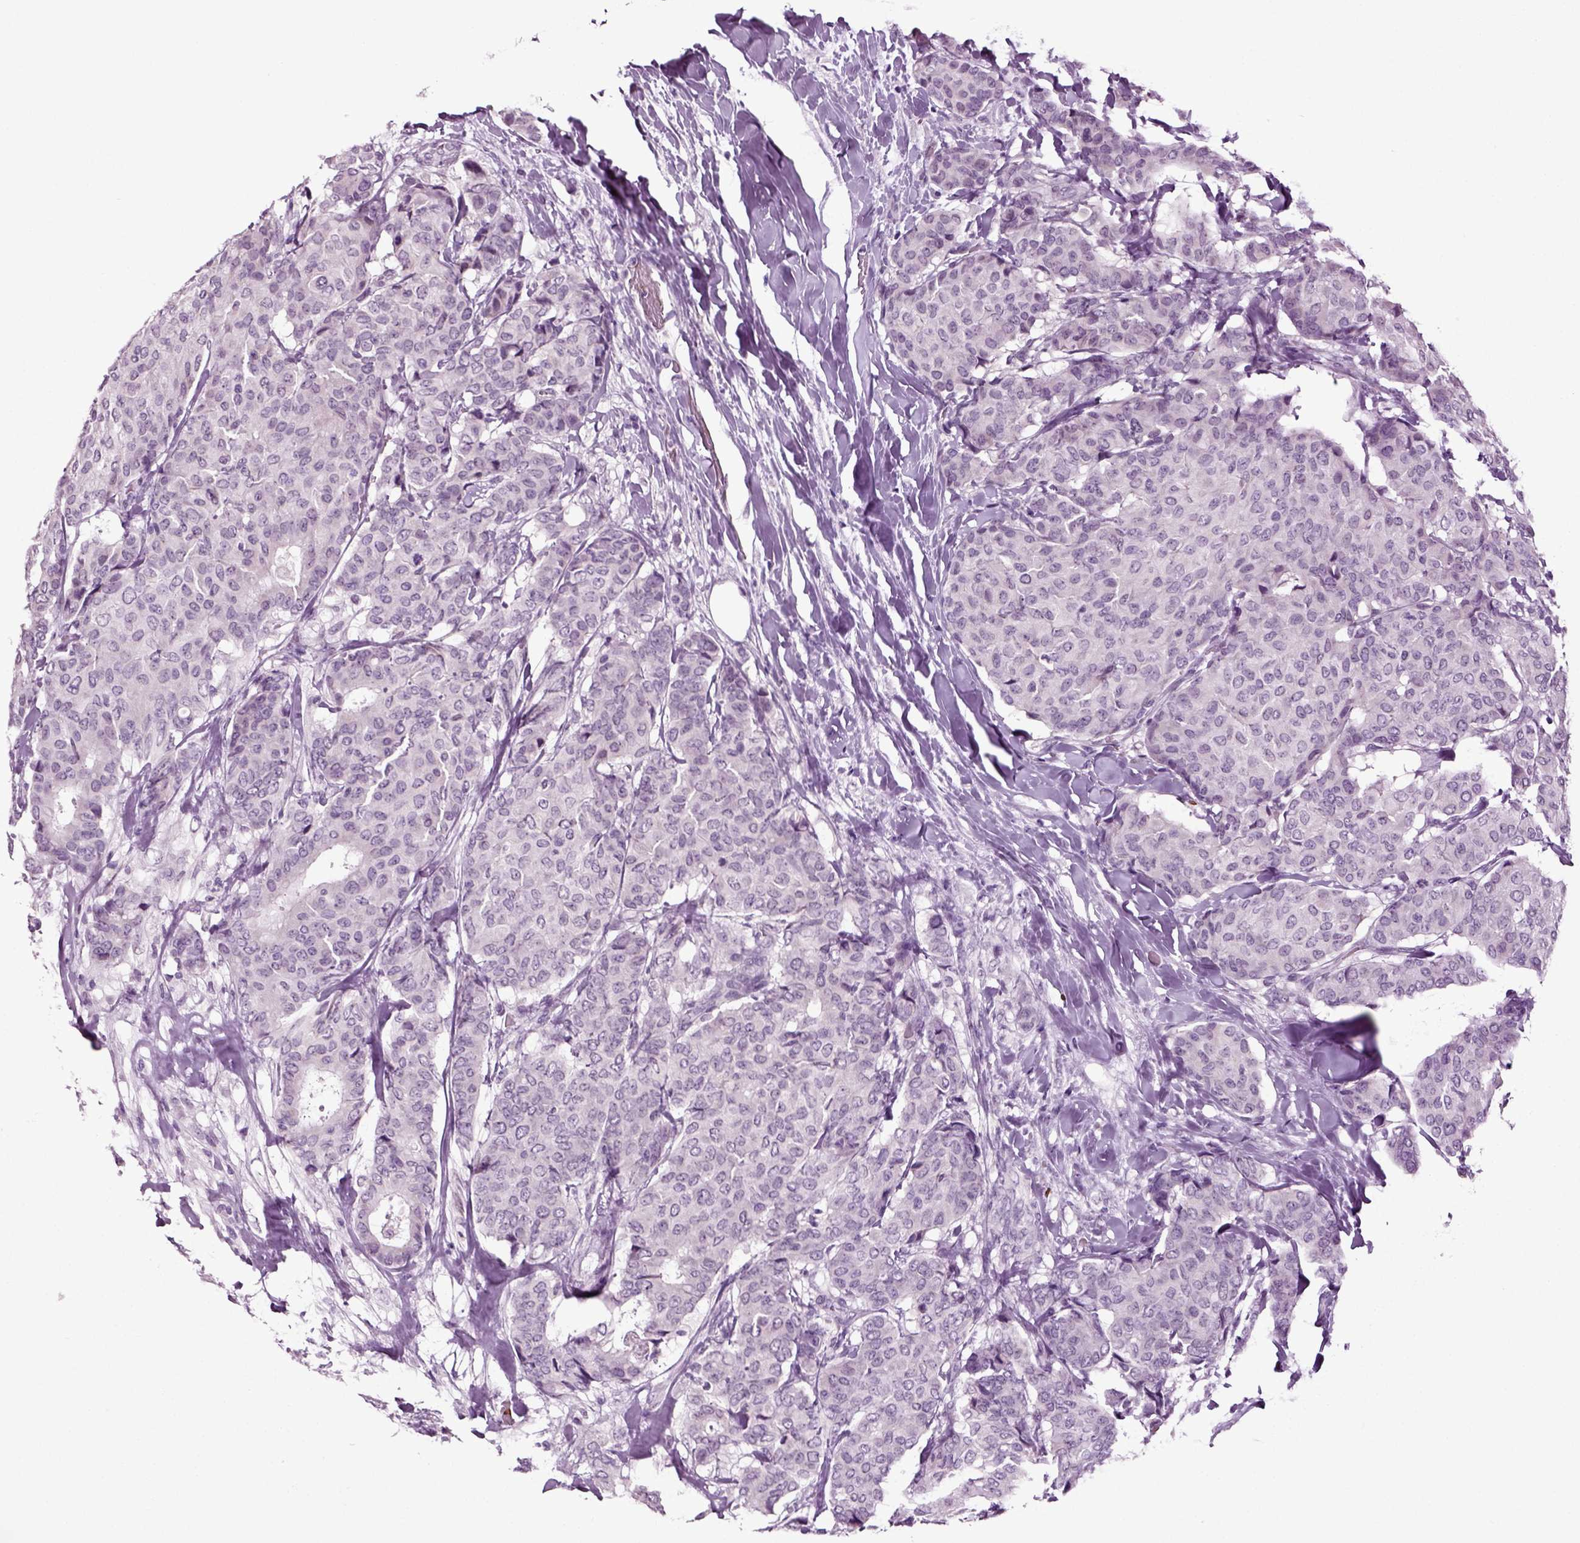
{"staining": {"intensity": "negative", "quantity": "none", "location": "none"}, "tissue": "breast cancer", "cell_type": "Tumor cells", "image_type": "cancer", "snomed": [{"axis": "morphology", "description": "Duct carcinoma"}, {"axis": "topography", "description": "Breast"}], "caption": "A high-resolution image shows immunohistochemistry staining of breast cancer, which reveals no significant expression in tumor cells. (DAB immunohistochemistry (IHC) visualized using brightfield microscopy, high magnification).", "gene": "SPATA17", "patient": {"sex": "female", "age": 75}}